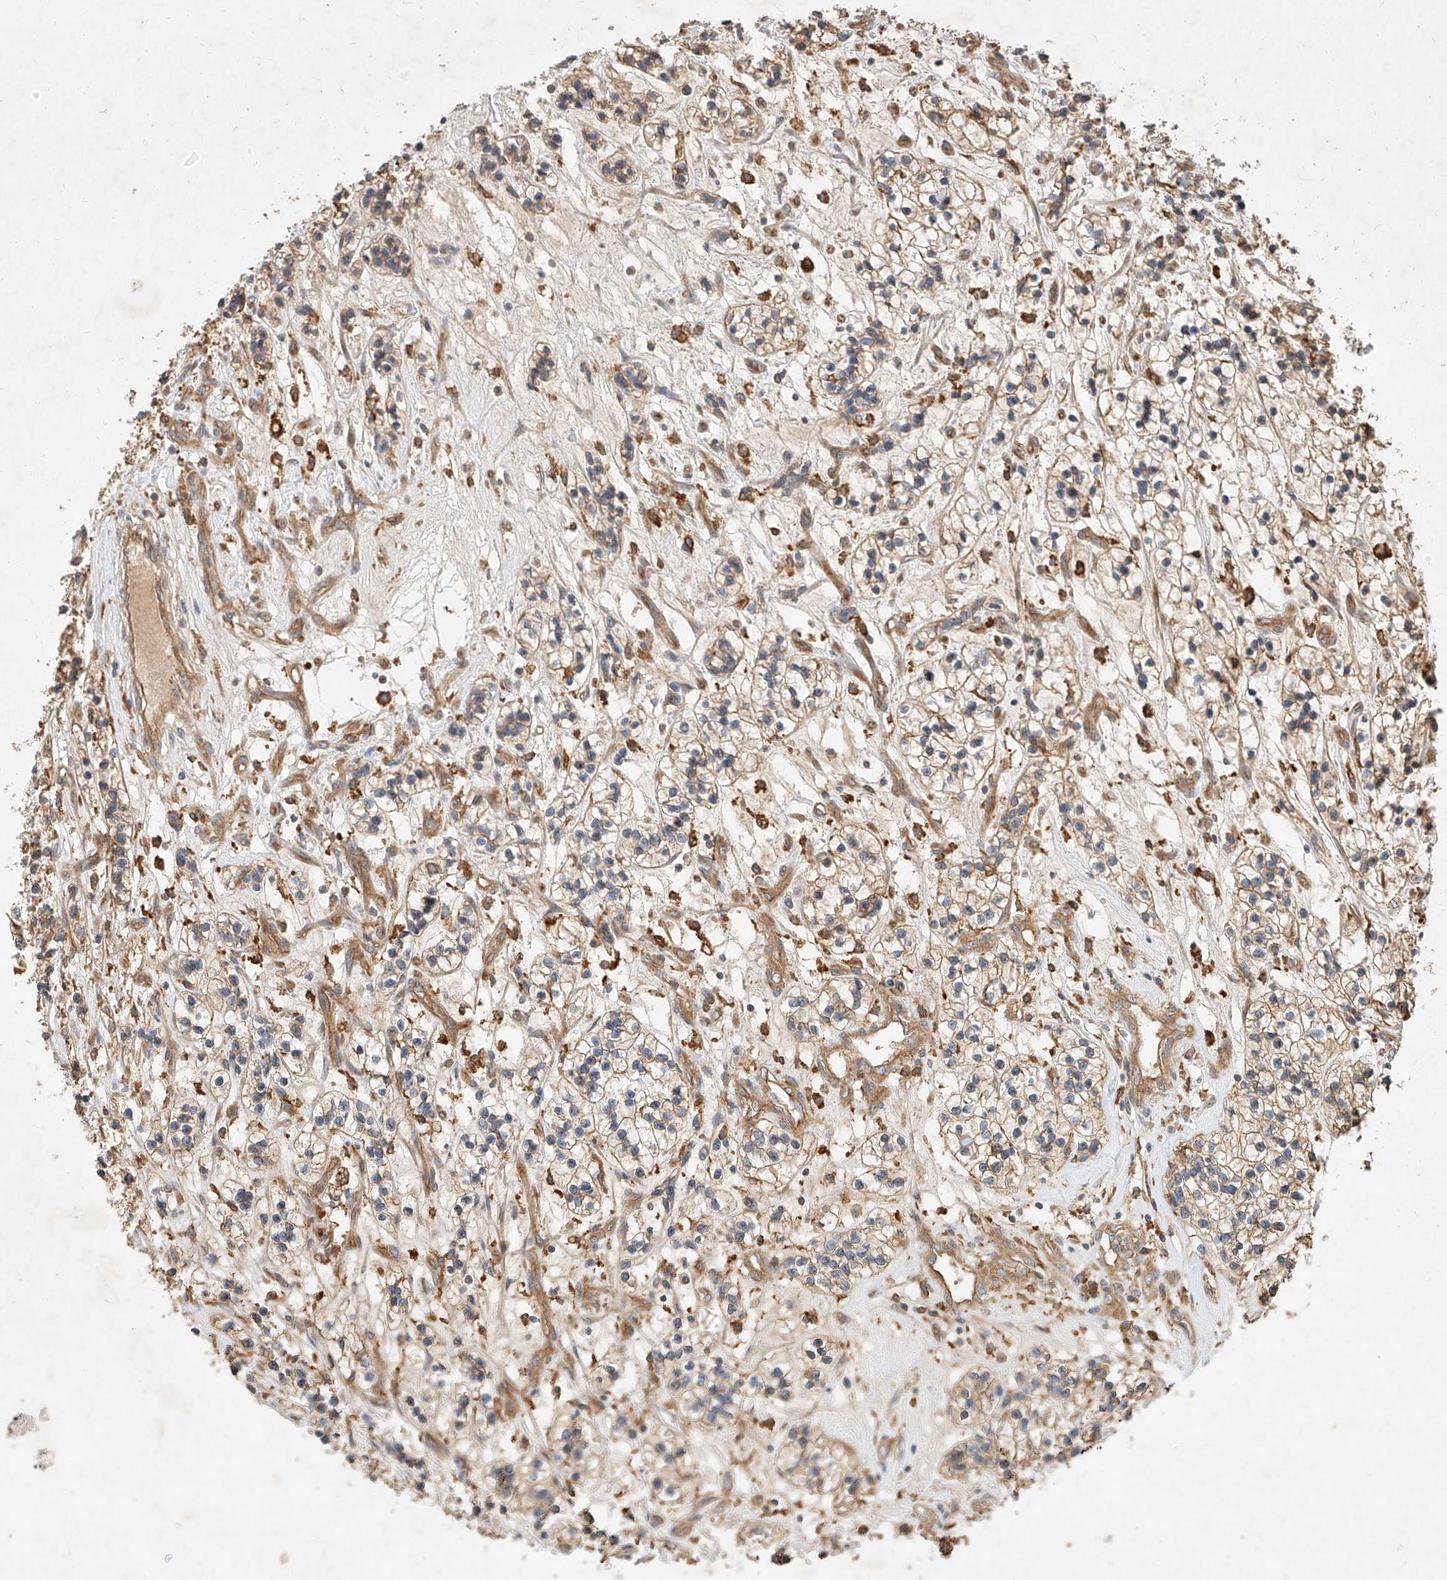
{"staining": {"intensity": "weak", "quantity": "25%-75%", "location": "cytoplasmic/membranous"}, "tissue": "renal cancer", "cell_type": "Tumor cells", "image_type": "cancer", "snomed": [{"axis": "morphology", "description": "Adenocarcinoma, NOS"}, {"axis": "topography", "description": "Kidney"}], "caption": "DAB (3,3'-diaminobenzidine) immunohistochemical staining of human renal cancer (adenocarcinoma) demonstrates weak cytoplasmic/membranous protein expression in approximately 25%-75% of tumor cells.", "gene": "NFAM1", "patient": {"sex": "female", "age": 57}}